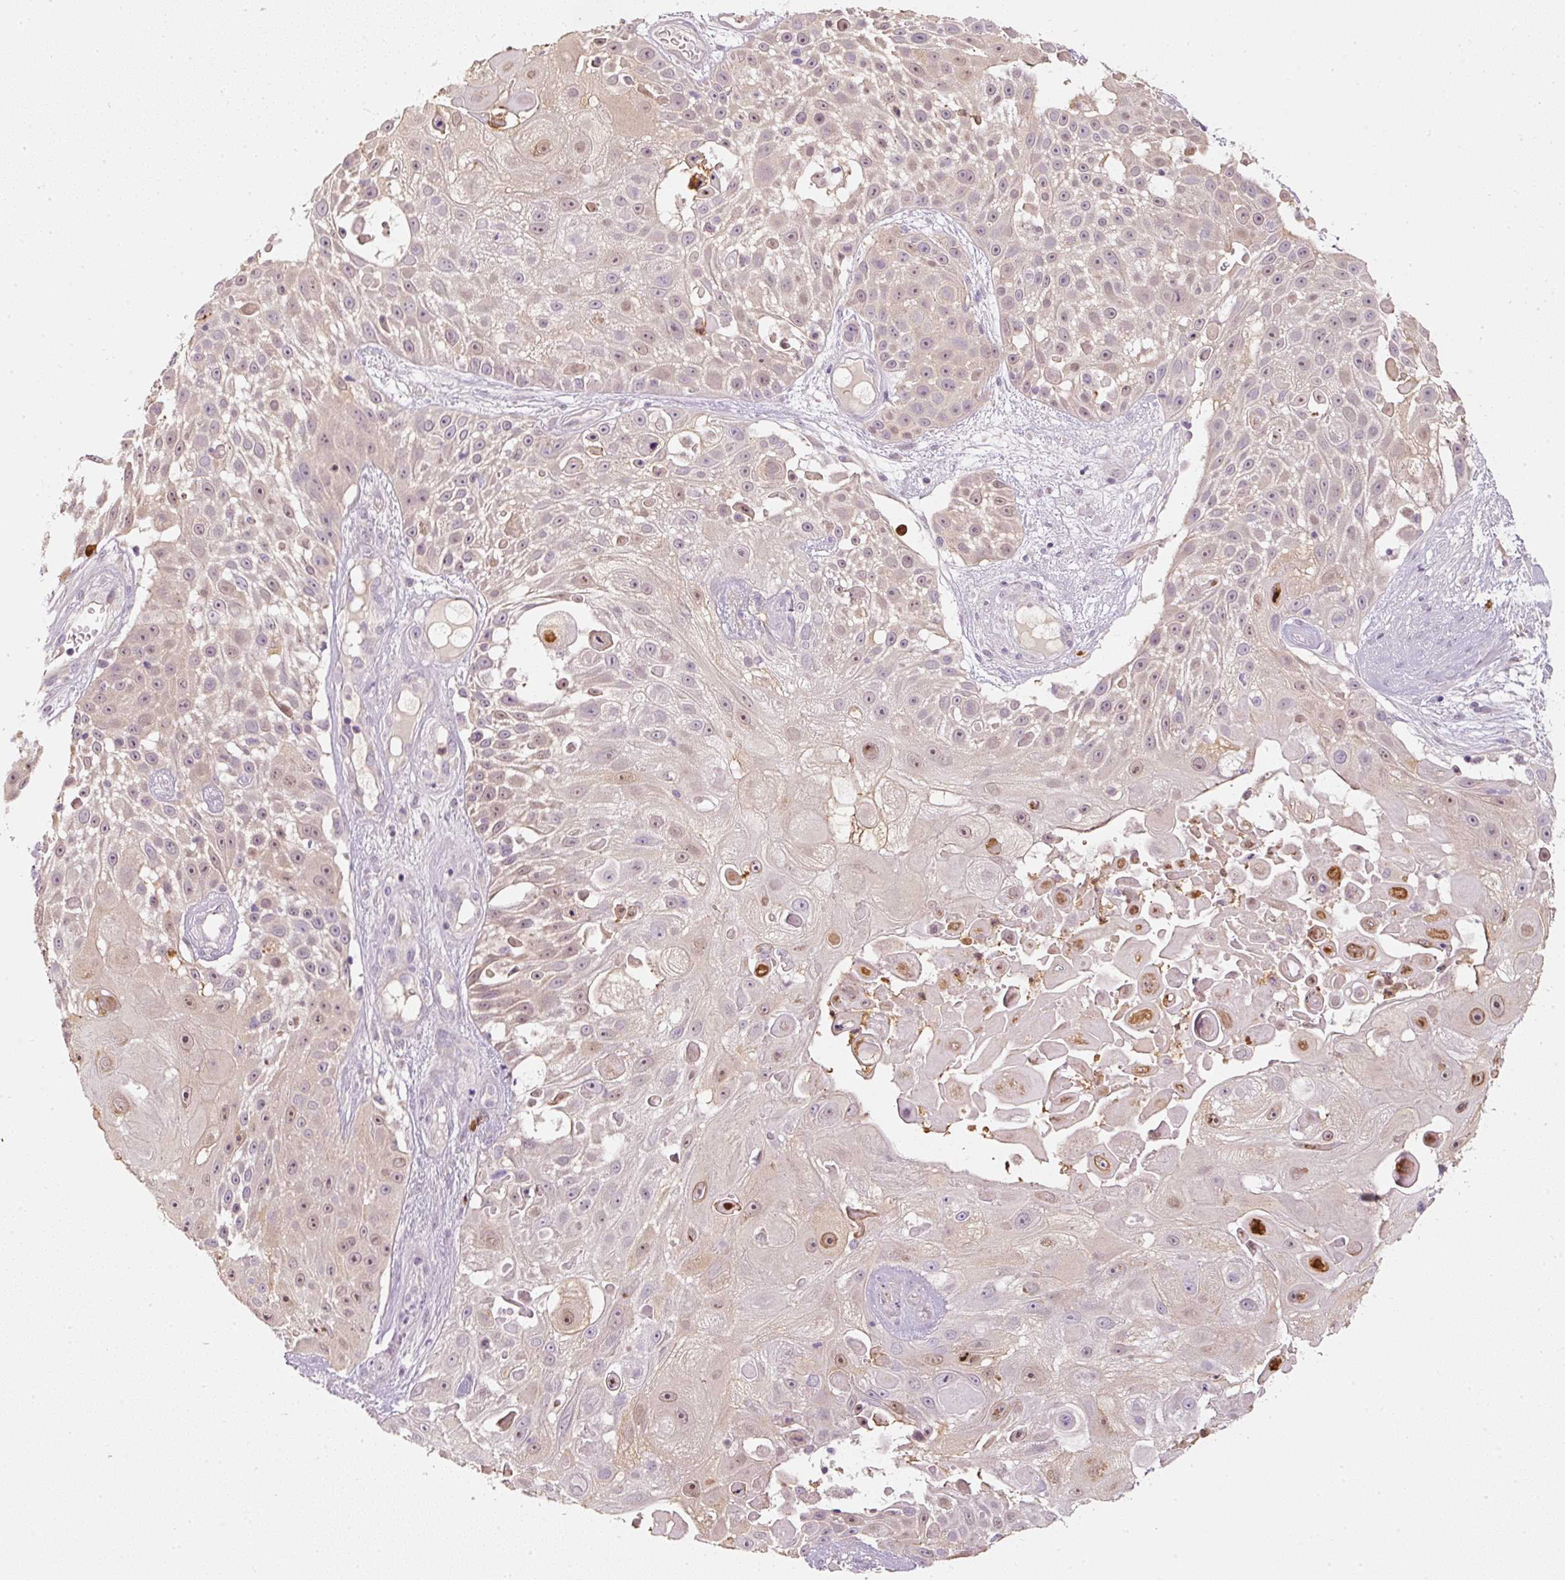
{"staining": {"intensity": "weak", "quantity": "<25%", "location": "nuclear"}, "tissue": "skin cancer", "cell_type": "Tumor cells", "image_type": "cancer", "snomed": [{"axis": "morphology", "description": "Squamous cell carcinoma, NOS"}, {"axis": "topography", "description": "Skin"}], "caption": "DAB immunohistochemical staining of human skin squamous cell carcinoma shows no significant expression in tumor cells. (Immunohistochemistry (ihc), brightfield microscopy, high magnification).", "gene": "CTTNBP2", "patient": {"sex": "female", "age": 86}}